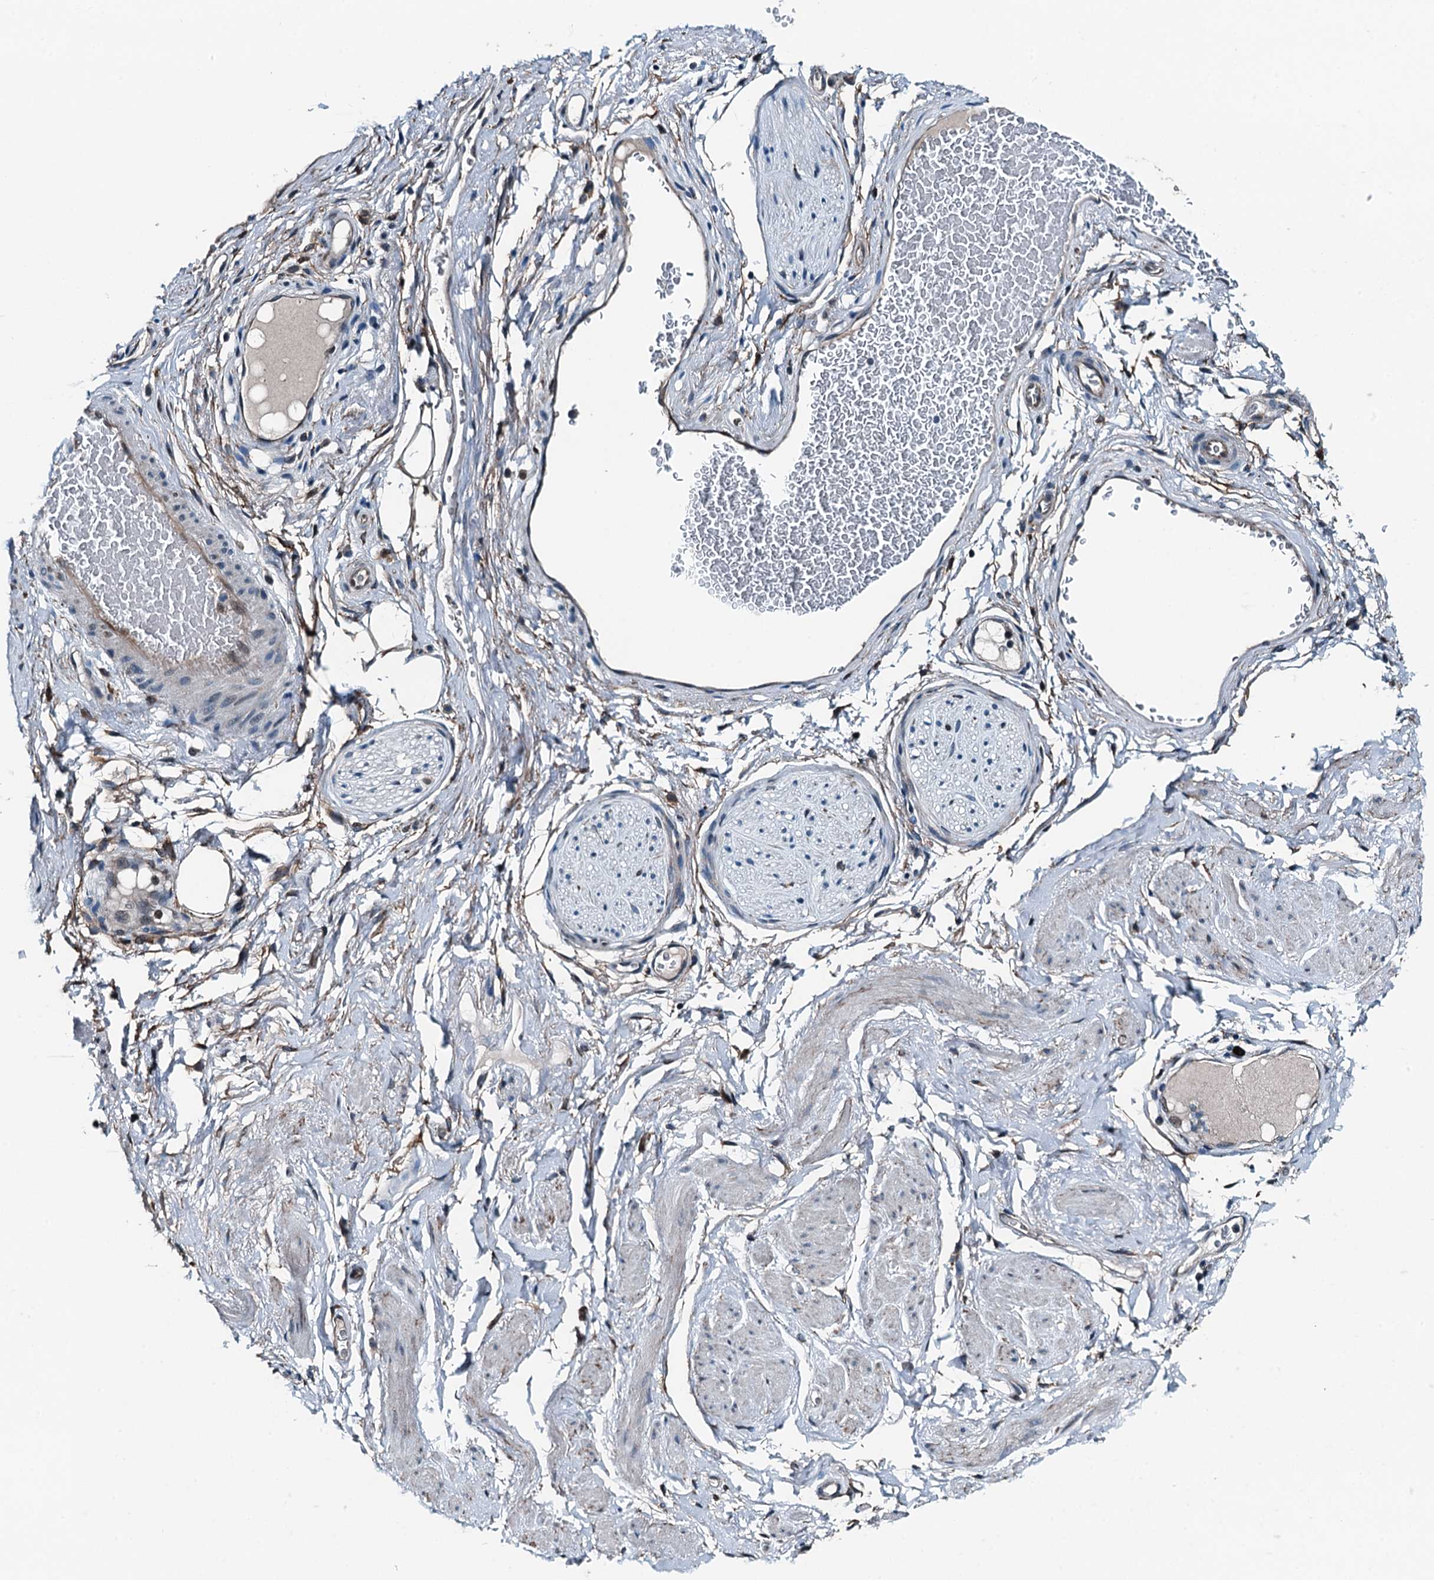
{"staining": {"intensity": "moderate", "quantity": "25%-75%", "location": "cytoplasmic/membranous"}, "tissue": "adipose tissue", "cell_type": "Adipocytes", "image_type": "normal", "snomed": [{"axis": "morphology", "description": "Normal tissue, NOS"}, {"axis": "morphology", "description": "Adenocarcinoma, NOS"}, {"axis": "topography", "description": "Rectum"}, {"axis": "topography", "description": "Vagina"}, {"axis": "topography", "description": "Peripheral nerve tissue"}], "caption": "High-magnification brightfield microscopy of benign adipose tissue stained with DAB (3,3'-diaminobenzidine) (brown) and counterstained with hematoxylin (blue). adipocytes exhibit moderate cytoplasmic/membranous expression is seen in approximately25%-75% of cells.", "gene": "TAMALIN", "patient": {"sex": "female", "age": 71}}